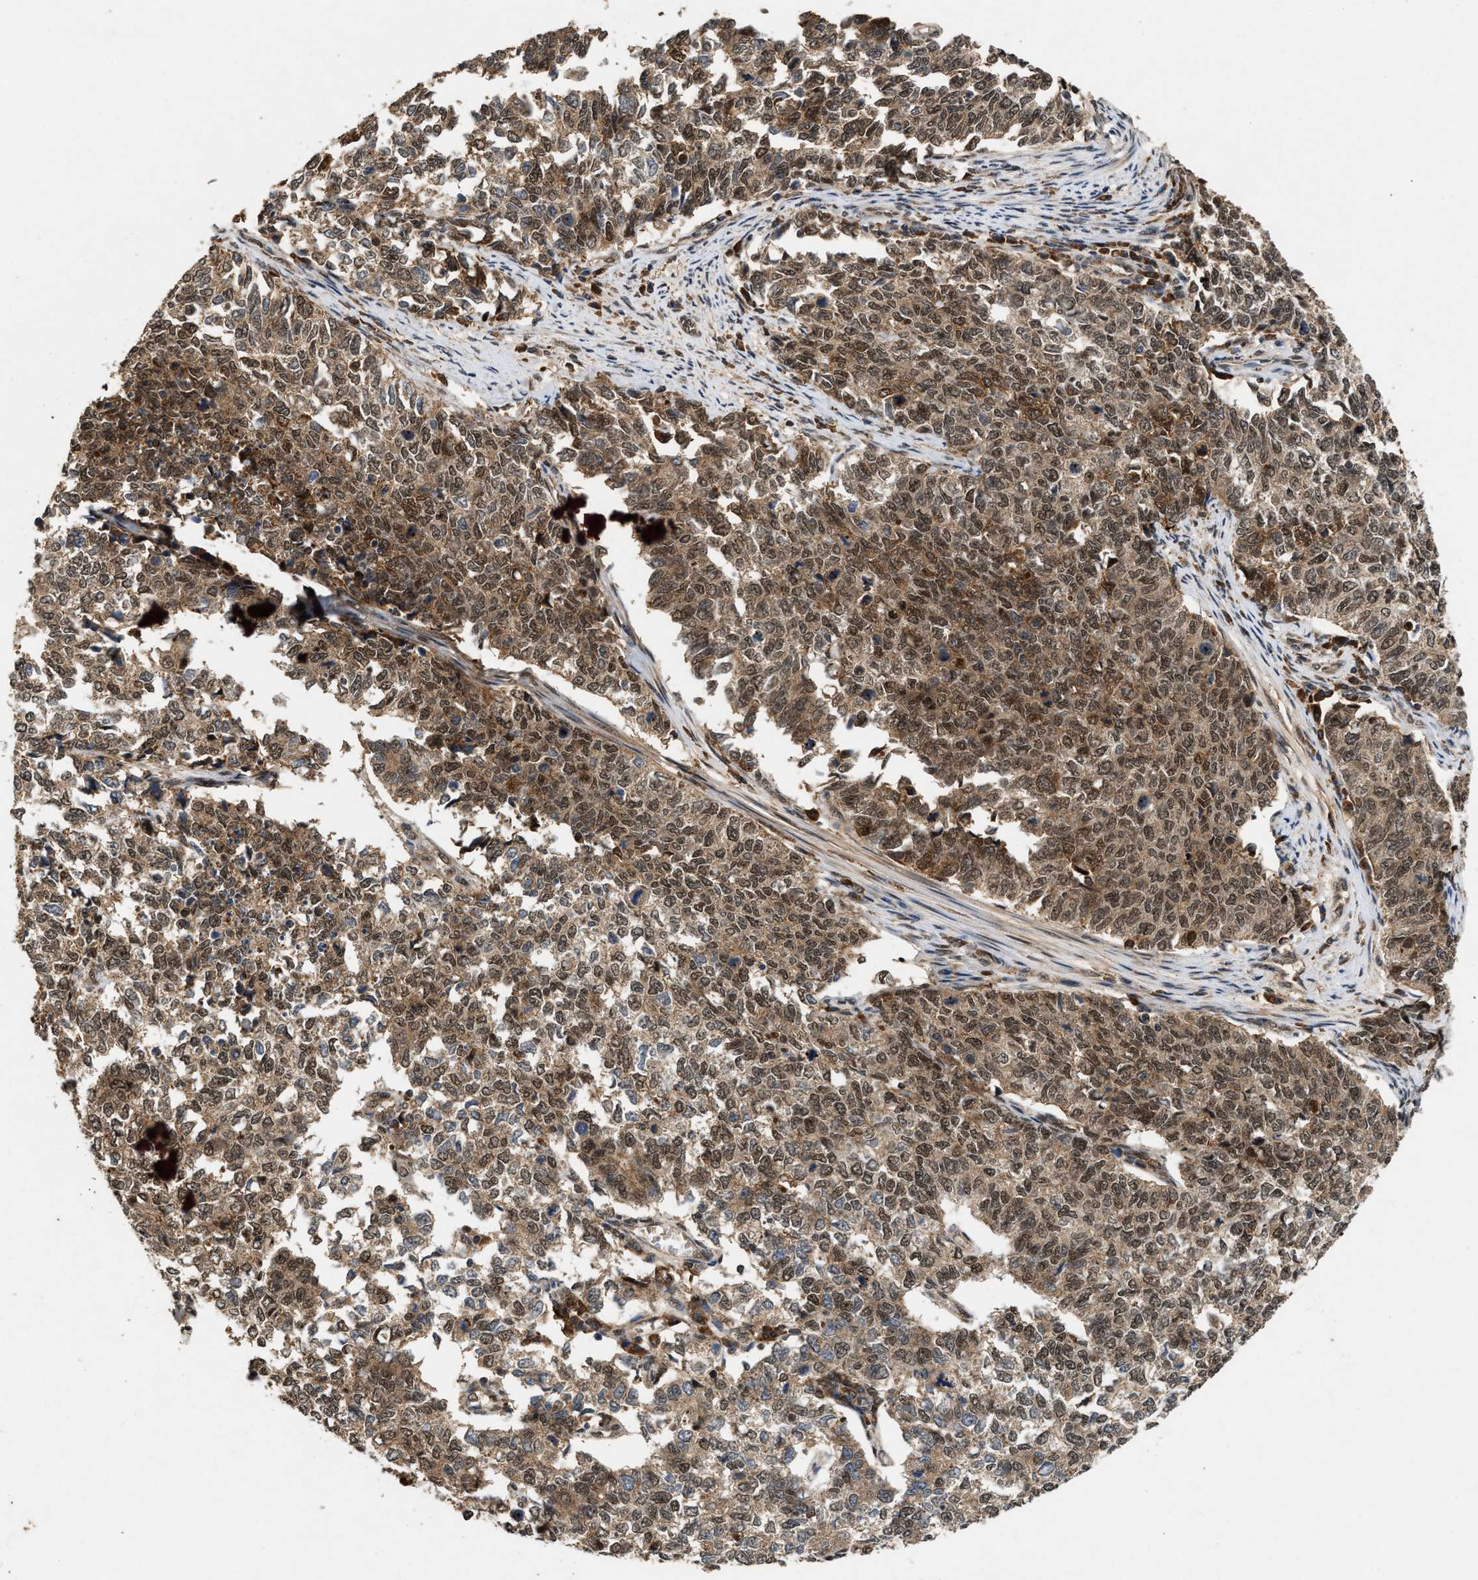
{"staining": {"intensity": "moderate", "quantity": ">75%", "location": "cytoplasmic/membranous,nuclear"}, "tissue": "cervical cancer", "cell_type": "Tumor cells", "image_type": "cancer", "snomed": [{"axis": "morphology", "description": "Squamous cell carcinoma, NOS"}, {"axis": "topography", "description": "Cervix"}], "caption": "Tumor cells demonstrate medium levels of moderate cytoplasmic/membranous and nuclear staining in about >75% of cells in human squamous cell carcinoma (cervical).", "gene": "RUSC2", "patient": {"sex": "female", "age": 63}}